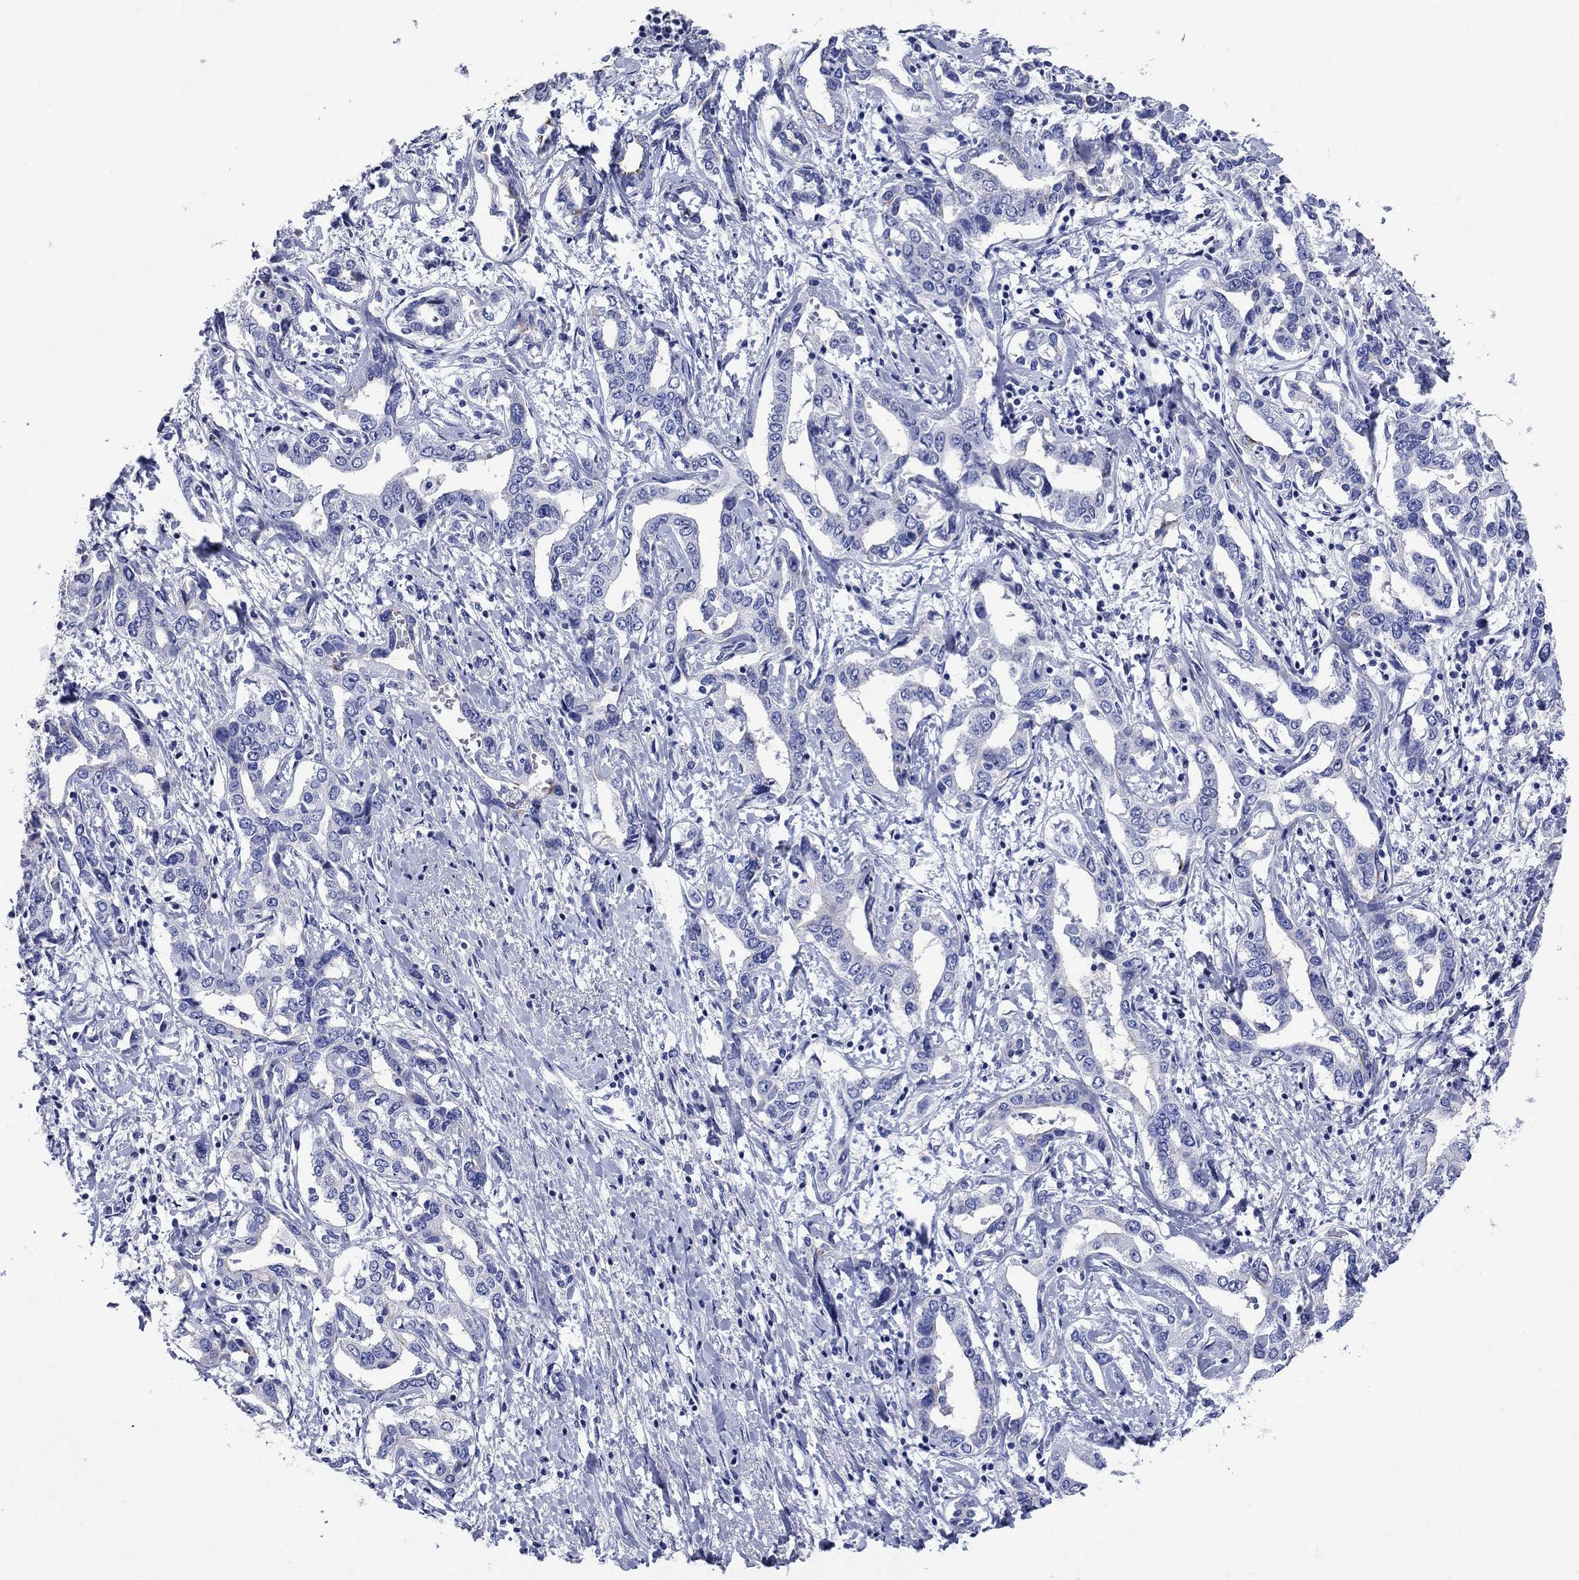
{"staining": {"intensity": "negative", "quantity": "none", "location": "none"}, "tissue": "liver cancer", "cell_type": "Tumor cells", "image_type": "cancer", "snomed": [{"axis": "morphology", "description": "Cholangiocarcinoma"}, {"axis": "topography", "description": "Liver"}], "caption": "Immunohistochemistry (IHC) micrograph of neoplastic tissue: human liver cancer stained with DAB (3,3'-diaminobenzidine) reveals no significant protein expression in tumor cells. Brightfield microscopy of IHC stained with DAB (3,3'-diaminobenzidine) (brown) and hematoxylin (blue), captured at high magnification.", "gene": "SLC1A2", "patient": {"sex": "male", "age": 59}}